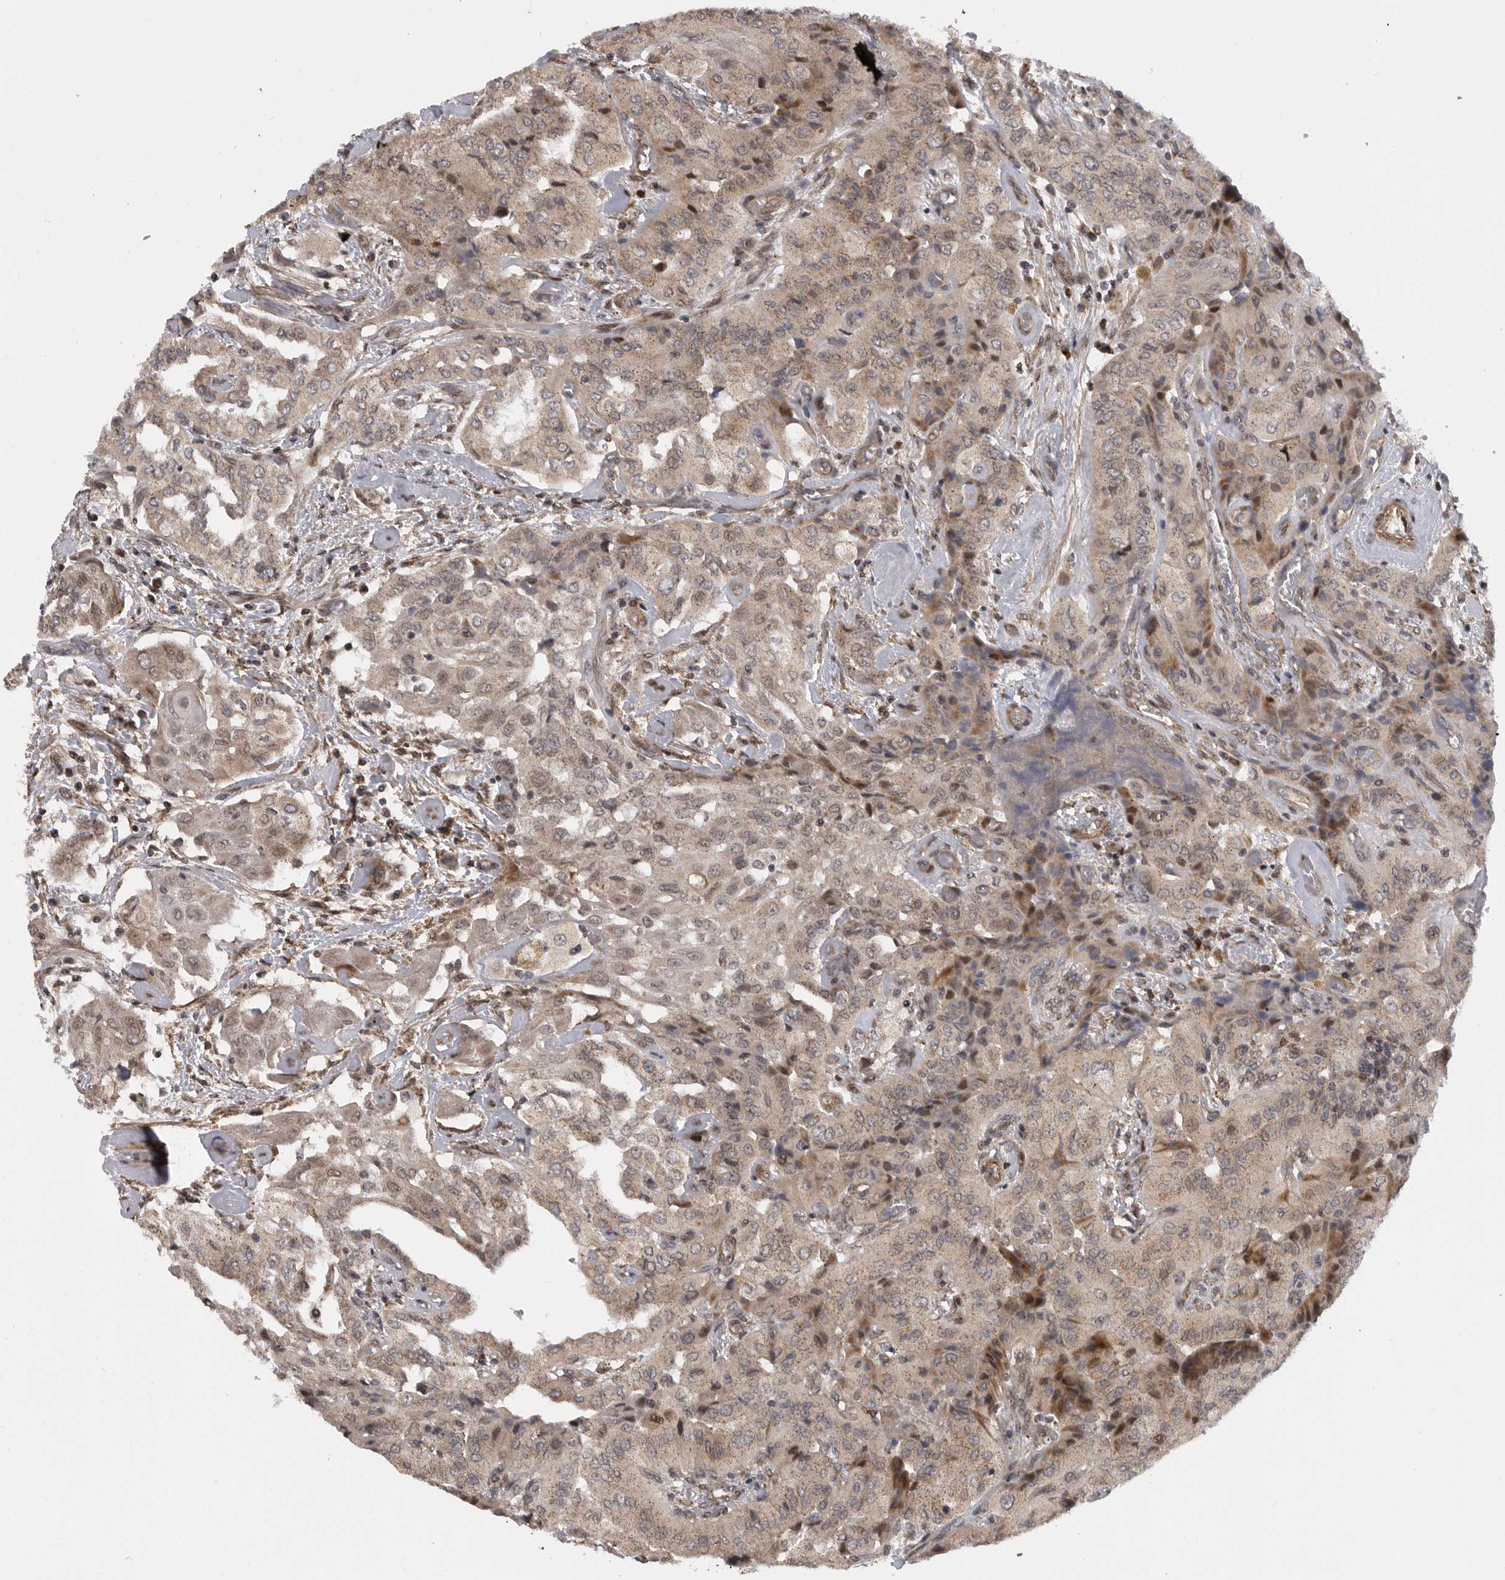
{"staining": {"intensity": "weak", "quantity": ">75%", "location": "cytoplasmic/membranous"}, "tissue": "thyroid cancer", "cell_type": "Tumor cells", "image_type": "cancer", "snomed": [{"axis": "morphology", "description": "Papillary adenocarcinoma, NOS"}, {"axis": "topography", "description": "Thyroid gland"}], "caption": "Immunohistochemical staining of thyroid cancer displays low levels of weak cytoplasmic/membranous positivity in approximately >75% of tumor cells.", "gene": "TMPRSS11F", "patient": {"sex": "female", "age": 59}}